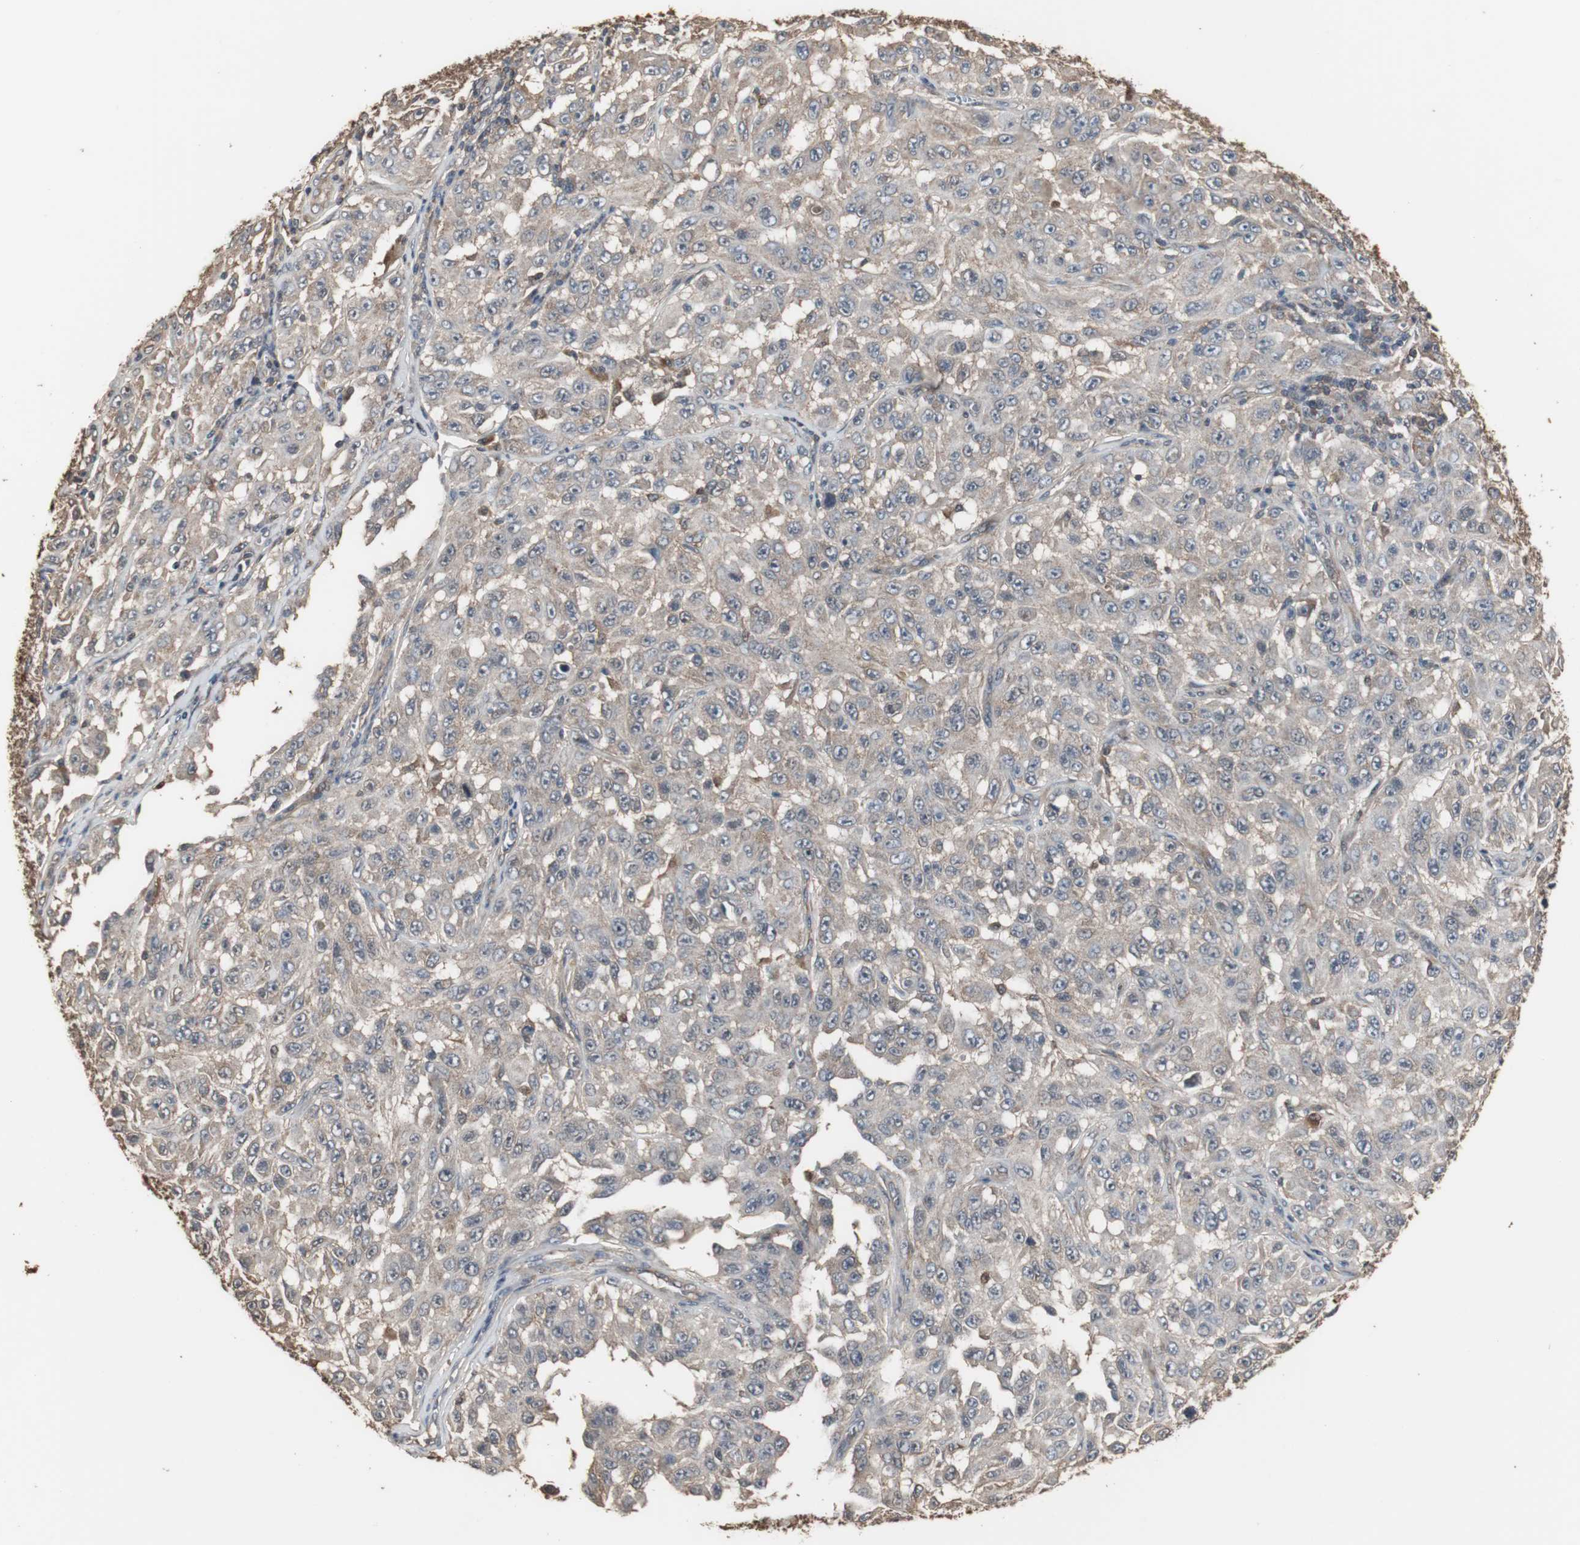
{"staining": {"intensity": "weak", "quantity": "25%-75%", "location": "cytoplasmic/membranous"}, "tissue": "melanoma", "cell_type": "Tumor cells", "image_type": "cancer", "snomed": [{"axis": "morphology", "description": "Malignant melanoma, NOS"}, {"axis": "topography", "description": "Skin"}], "caption": "Approximately 25%-75% of tumor cells in melanoma display weak cytoplasmic/membranous protein expression as visualized by brown immunohistochemical staining.", "gene": "HPRT1", "patient": {"sex": "male", "age": 30}}